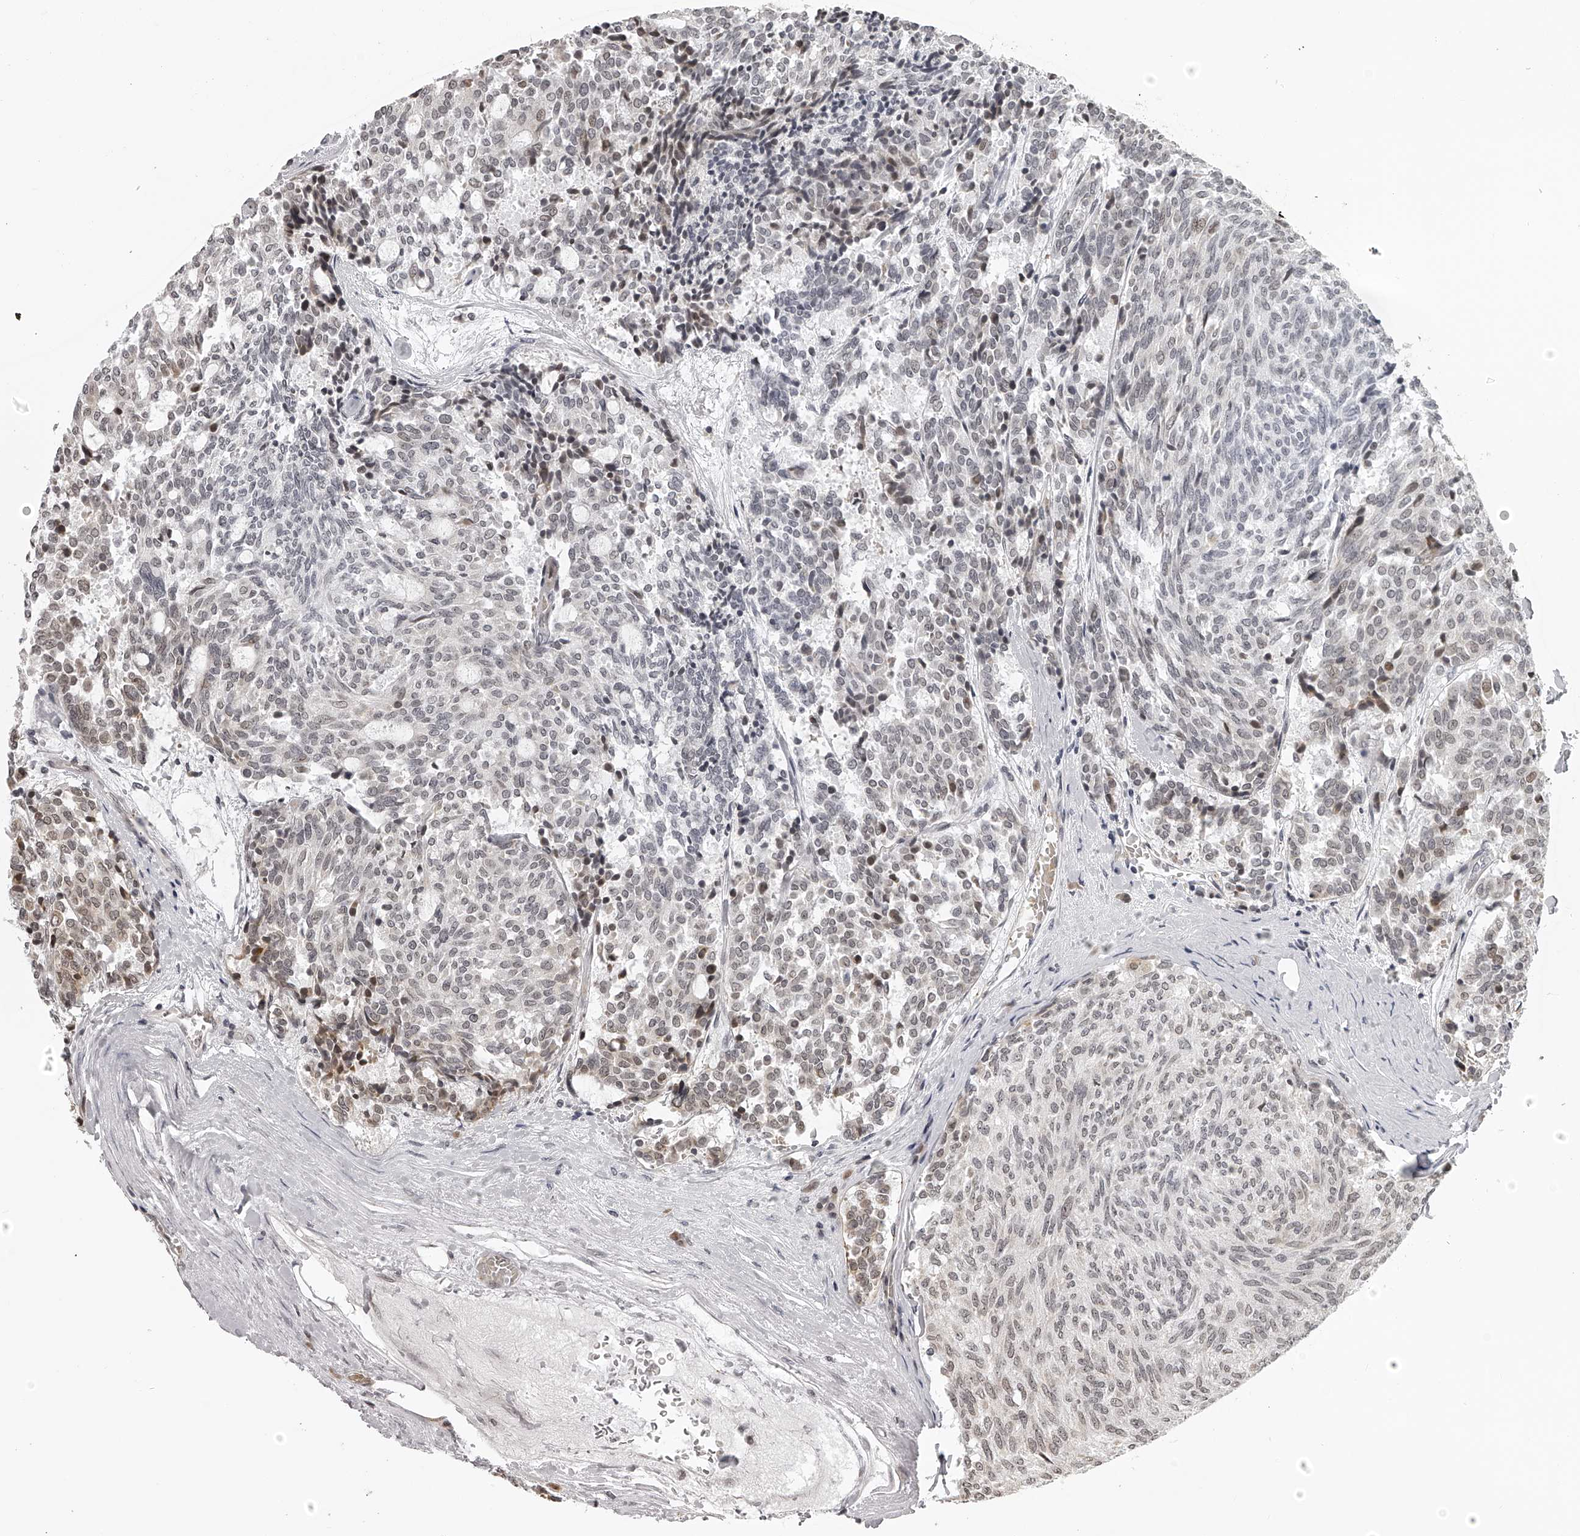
{"staining": {"intensity": "negative", "quantity": "none", "location": "none"}, "tissue": "carcinoid", "cell_type": "Tumor cells", "image_type": "cancer", "snomed": [{"axis": "morphology", "description": "Carcinoid, malignant, NOS"}, {"axis": "topography", "description": "Pancreas"}], "caption": "DAB (3,3'-diaminobenzidine) immunohistochemical staining of malignant carcinoid demonstrates no significant positivity in tumor cells. Brightfield microscopy of IHC stained with DAB (brown) and hematoxylin (blue), captured at high magnification.", "gene": "ODF2L", "patient": {"sex": "female", "age": 54}}